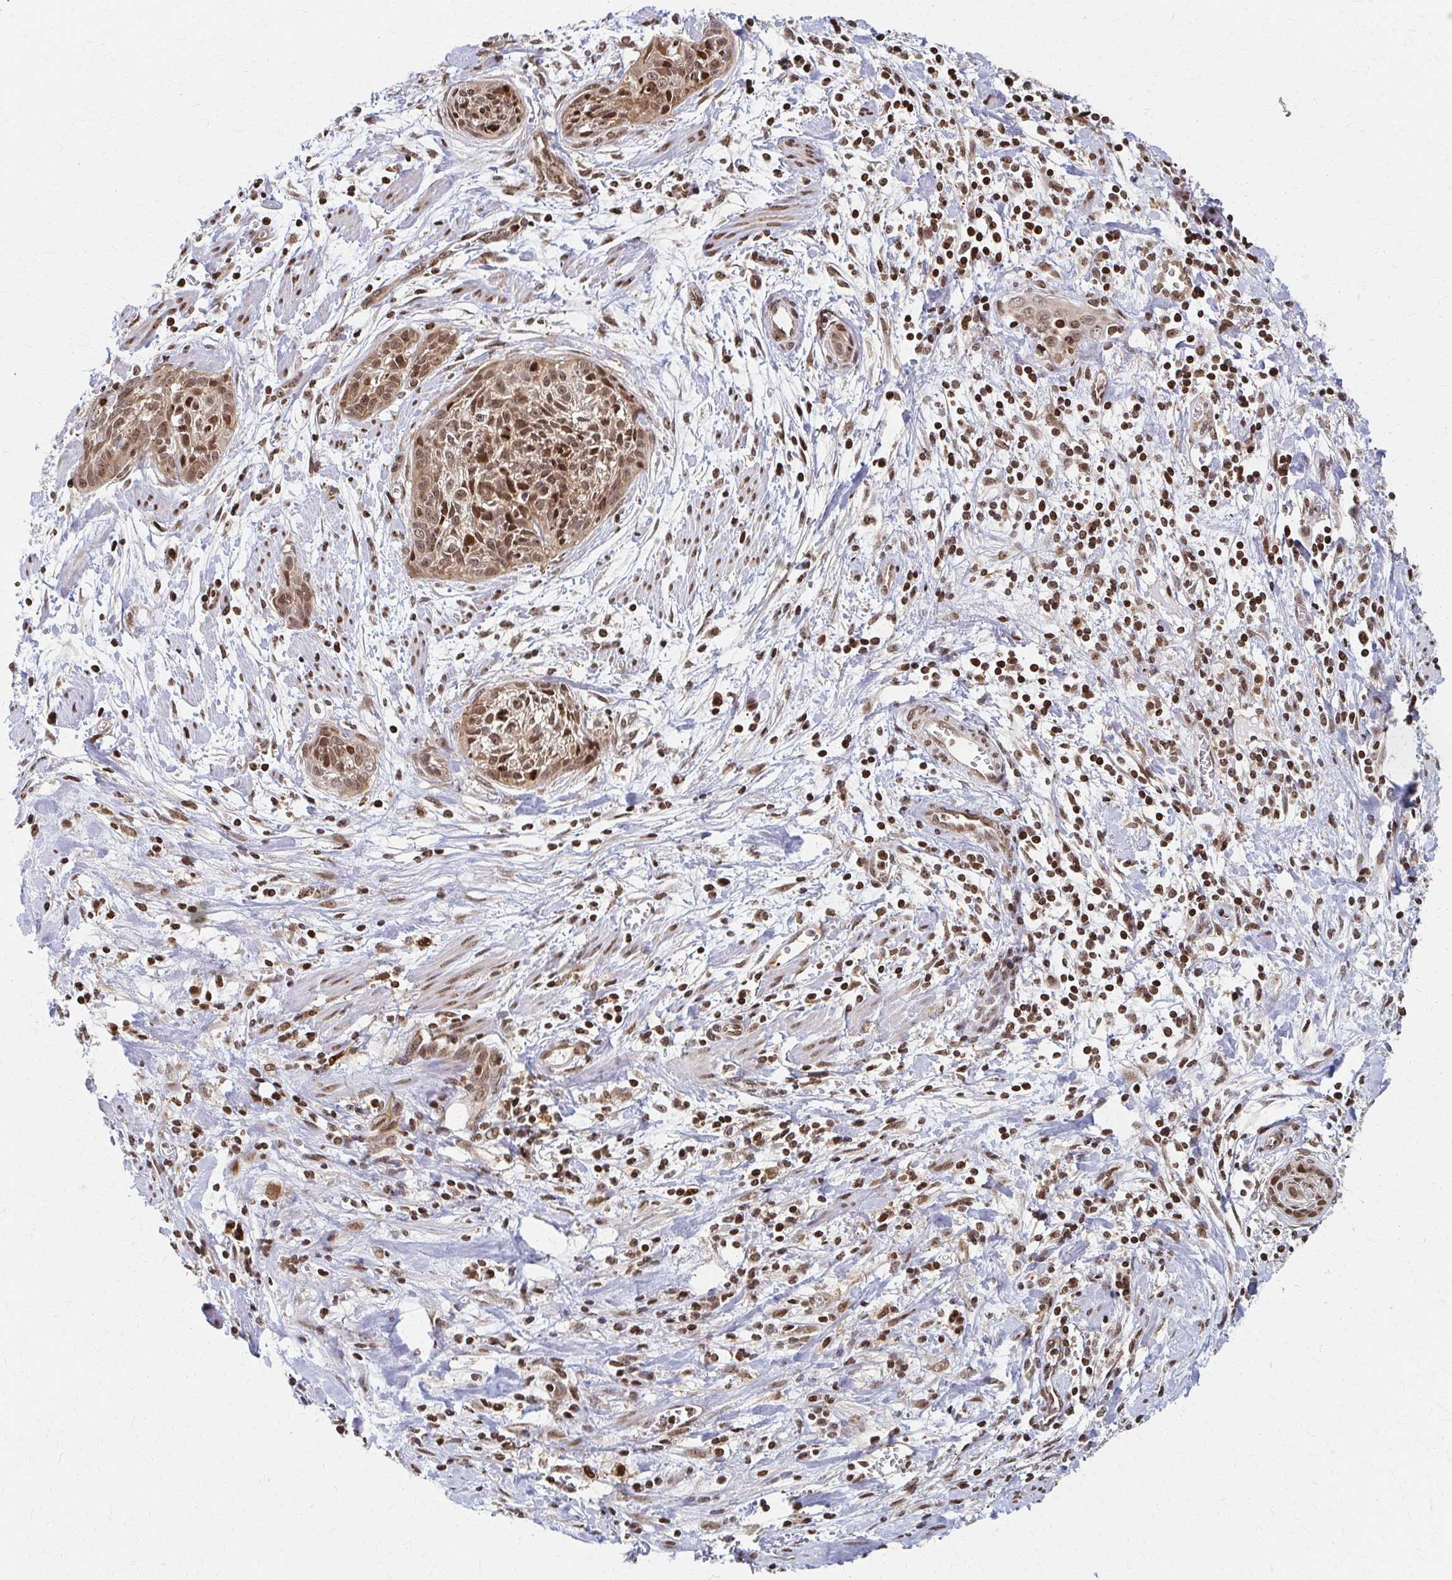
{"staining": {"intensity": "moderate", "quantity": ">75%", "location": "nuclear"}, "tissue": "cervical cancer", "cell_type": "Tumor cells", "image_type": "cancer", "snomed": [{"axis": "morphology", "description": "Squamous cell carcinoma, NOS"}, {"axis": "topography", "description": "Cervix"}], "caption": "Protein analysis of cervical cancer (squamous cell carcinoma) tissue reveals moderate nuclear staining in about >75% of tumor cells. The staining is performed using DAB (3,3'-diaminobenzidine) brown chromogen to label protein expression. The nuclei are counter-stained blue using hematoxylin.", "gene": "PSMD7", "patient": {"sex": "female", "age": 55}}